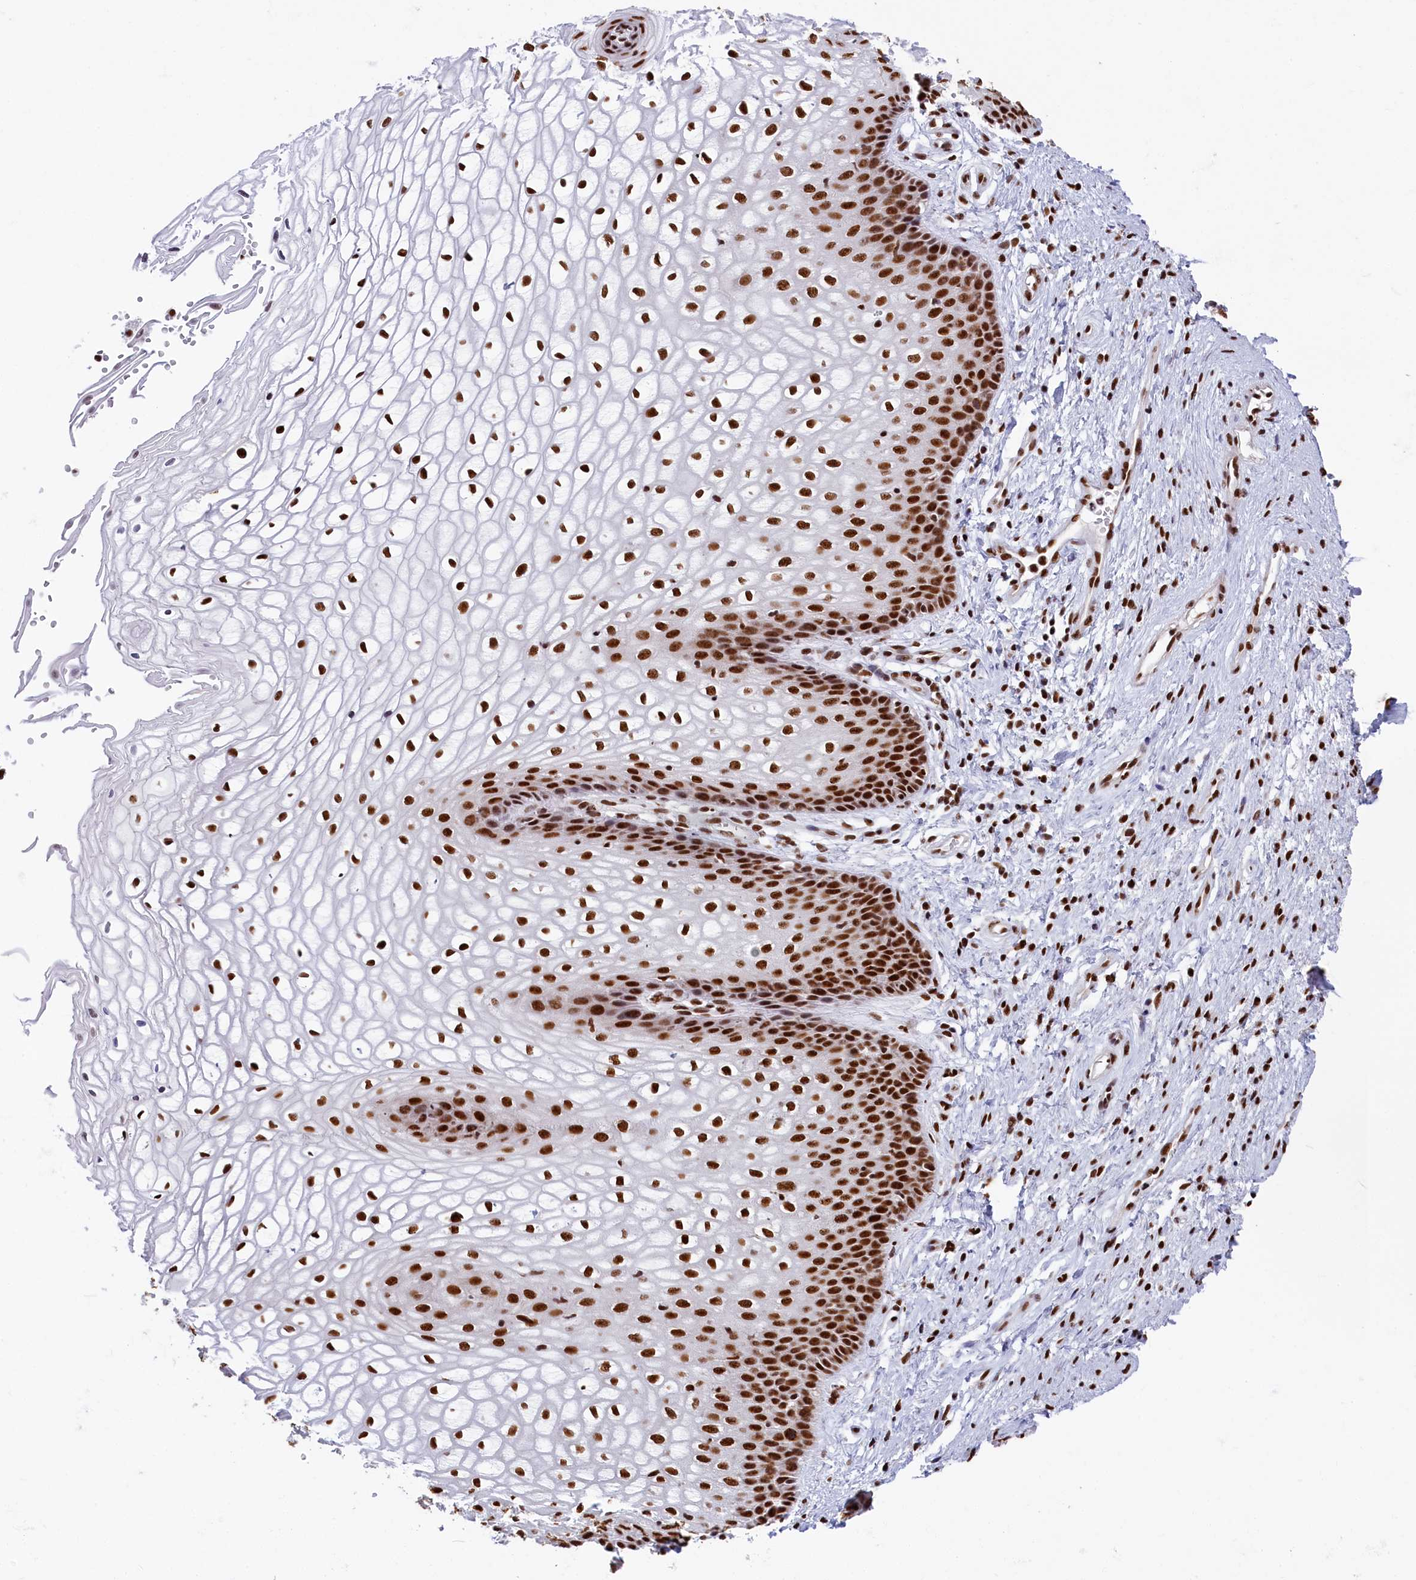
{"staining": {"intensity": "strong", "quantity": ">75%", "location": "nuclear"}, "tissue": "vagina", "cell_type": "Squamous epithelial cells", "image_type": "normal", "snomed": [{"axis": "morphology", "description": "Normal tissue, NOS"}, {"axis": "topography", "description": "Vagina"}], "caption": "Protein expression analysis of normal human vagina reveals strong nuclear expression in approximately >75% of squamous epithelial cells. (Brightfield microscopy of DAB IHC at high magnification).", "gene": "SNRNP70", "patient": {"sex": "female", "age": 34}}